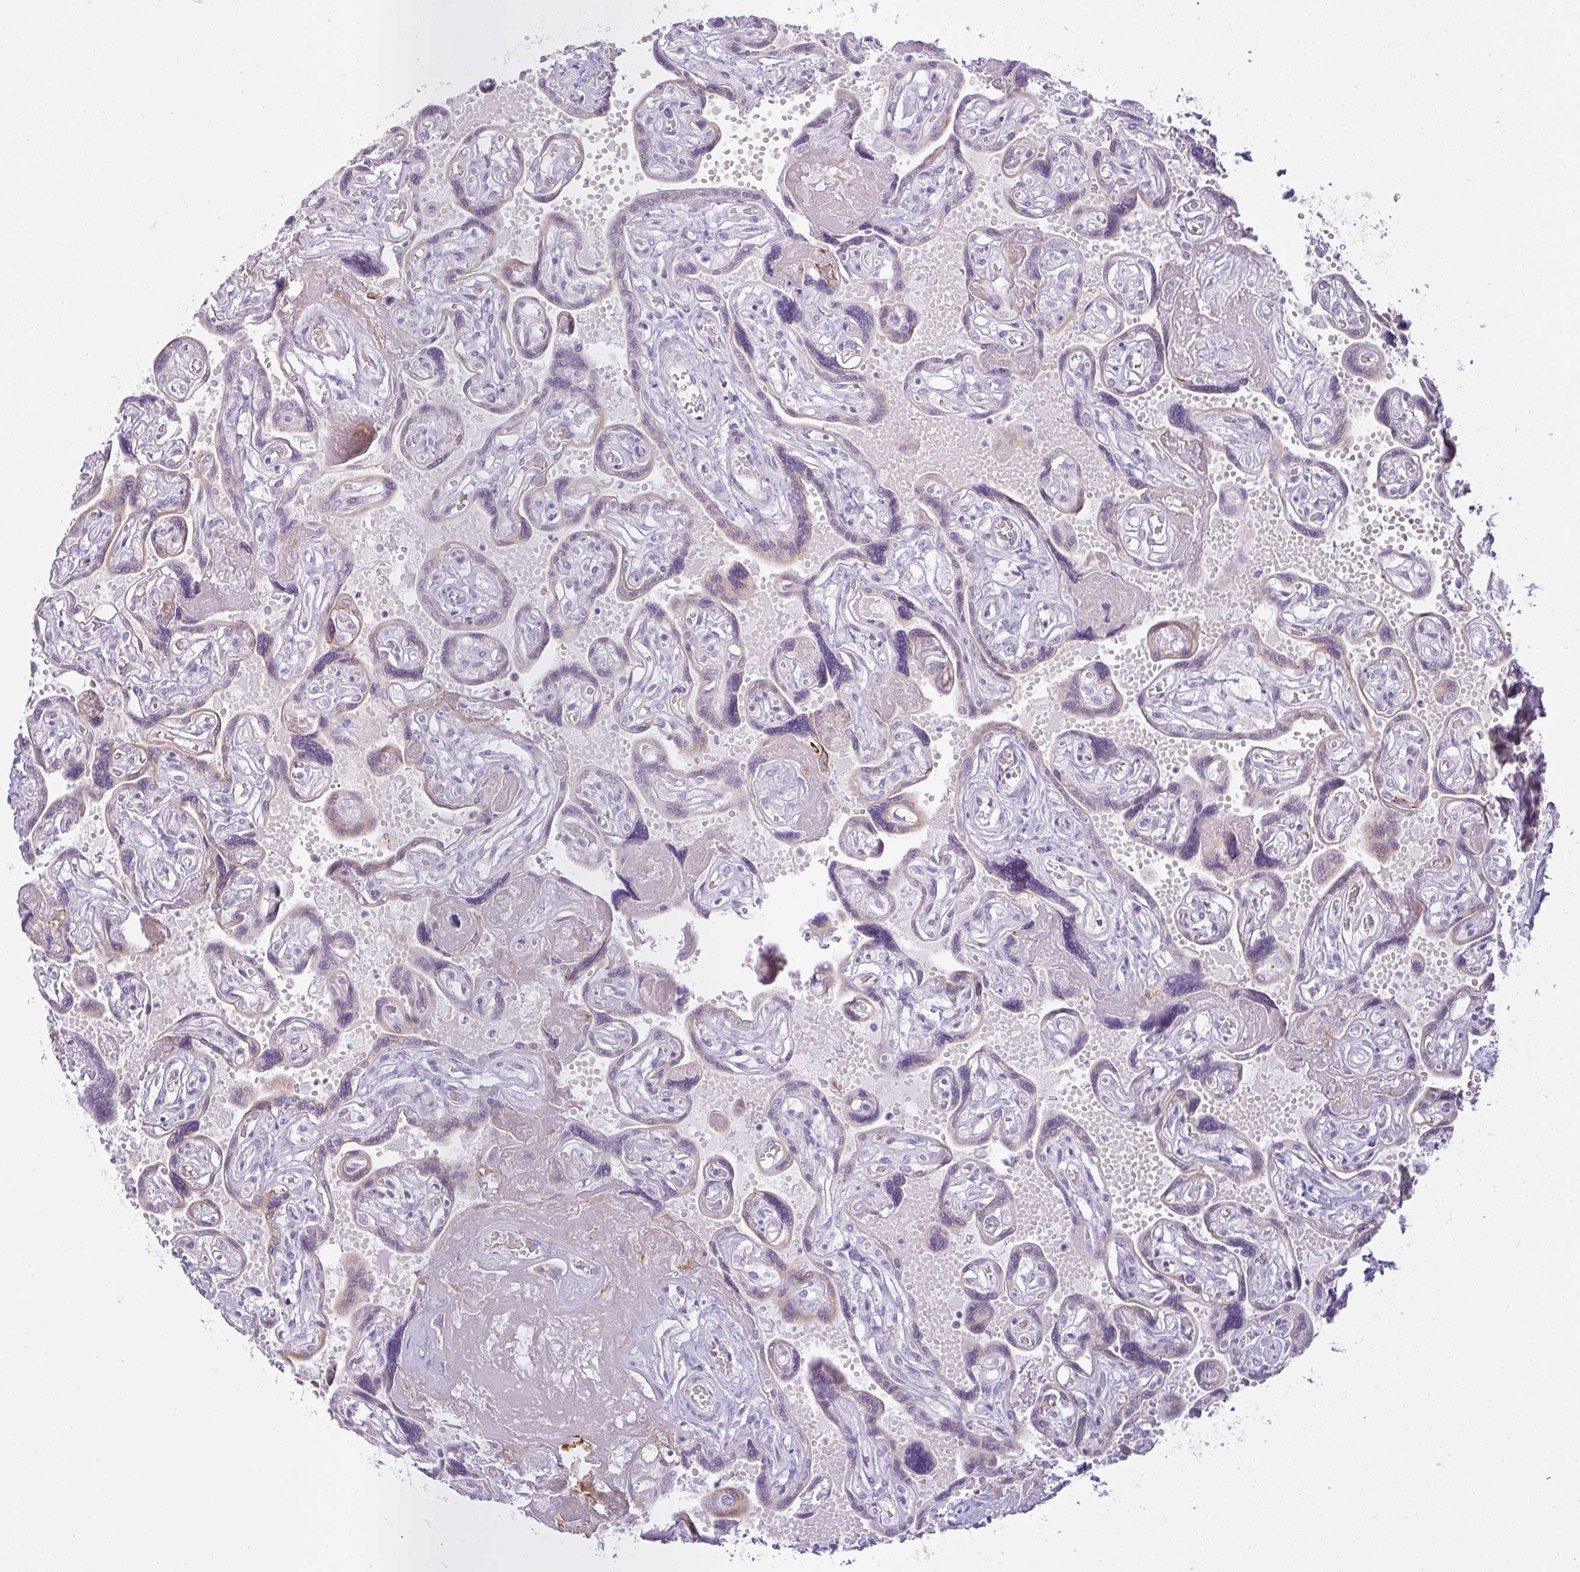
{"staining": {"intensity": "weak", "quantity": "<25%", "location": "cytoplasmic/membranous"}, "tissue": "placenta", "cell_type": "Trophoblastic cells", "image_type": "normal", "snomed": [{"axis": "morphology", "description": "Normal tissue, NOS"}, {"axis": "topography", "description": "Placenta"}], "caption": "Histopathology image shows no protein expression in trophoblastic cells of unremarkable placenta. (DAB immunohistochemistry visualized using brightfield microscopy, high magnification).", "gene": "SIRPB2", "patient": {"sex": "female", "age": 32}}